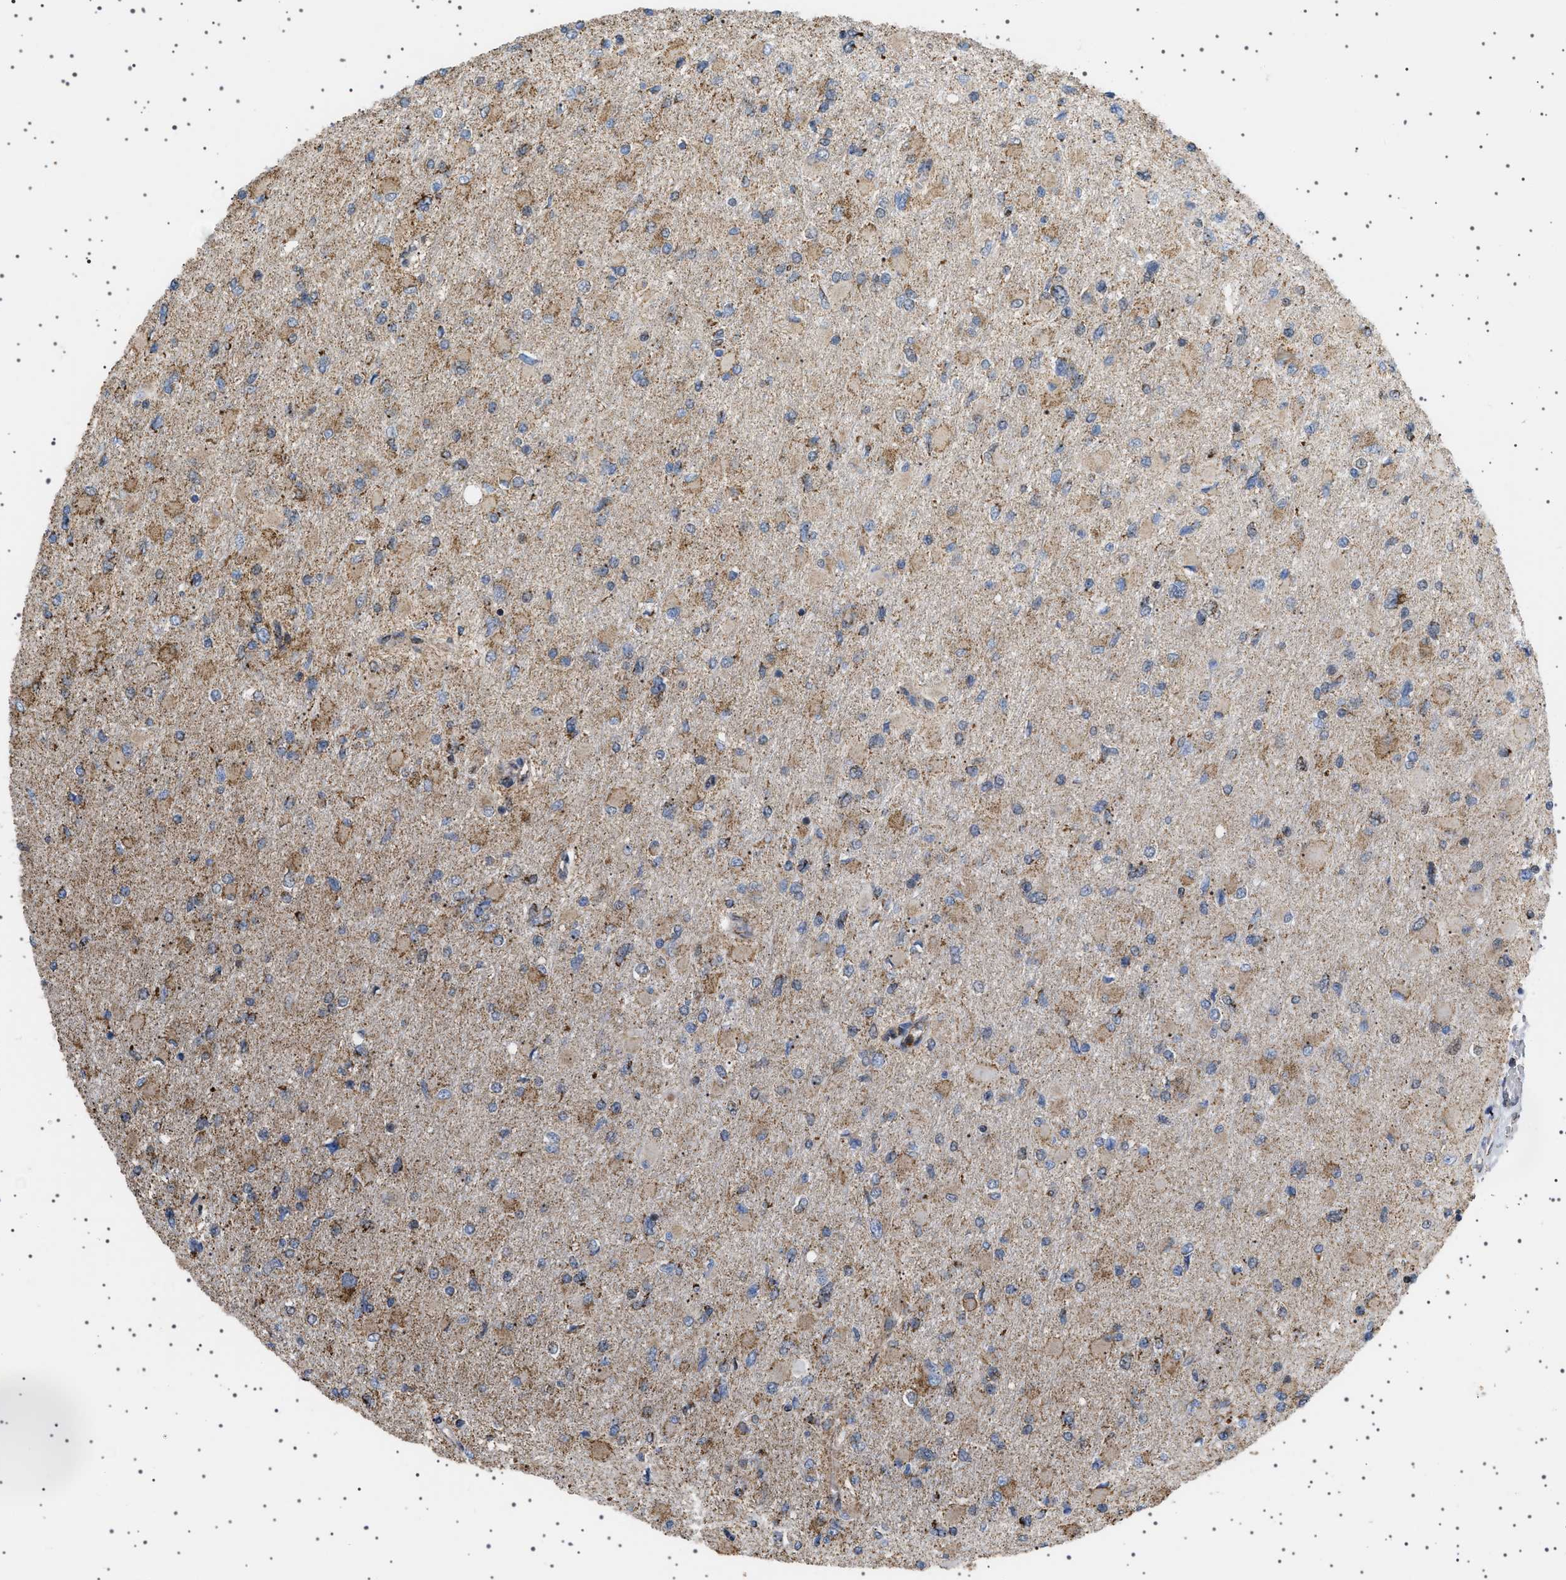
{"staining": {"intensity": "moderate", "quantity": "25%-75%", "location": "cytoplasmic/membranous"}, "tissue": "glioma", "cell_type": "Tumor cells", "image_type": "cancer", "snomed": [{"axis": "morphology", "description": "Glioma, malignant, High grade"}, {"axis": "topography", "description": "Cerebral cortex"}], "caption": "Immunohistochemical staining of human malignant glioma (high-grade) displays moderate cytoplasmic/membranous protein expression in approximately 25%-75% of tumor cells.", "gene": "MELK", "patient": {"sex": "female", "age": 36}}